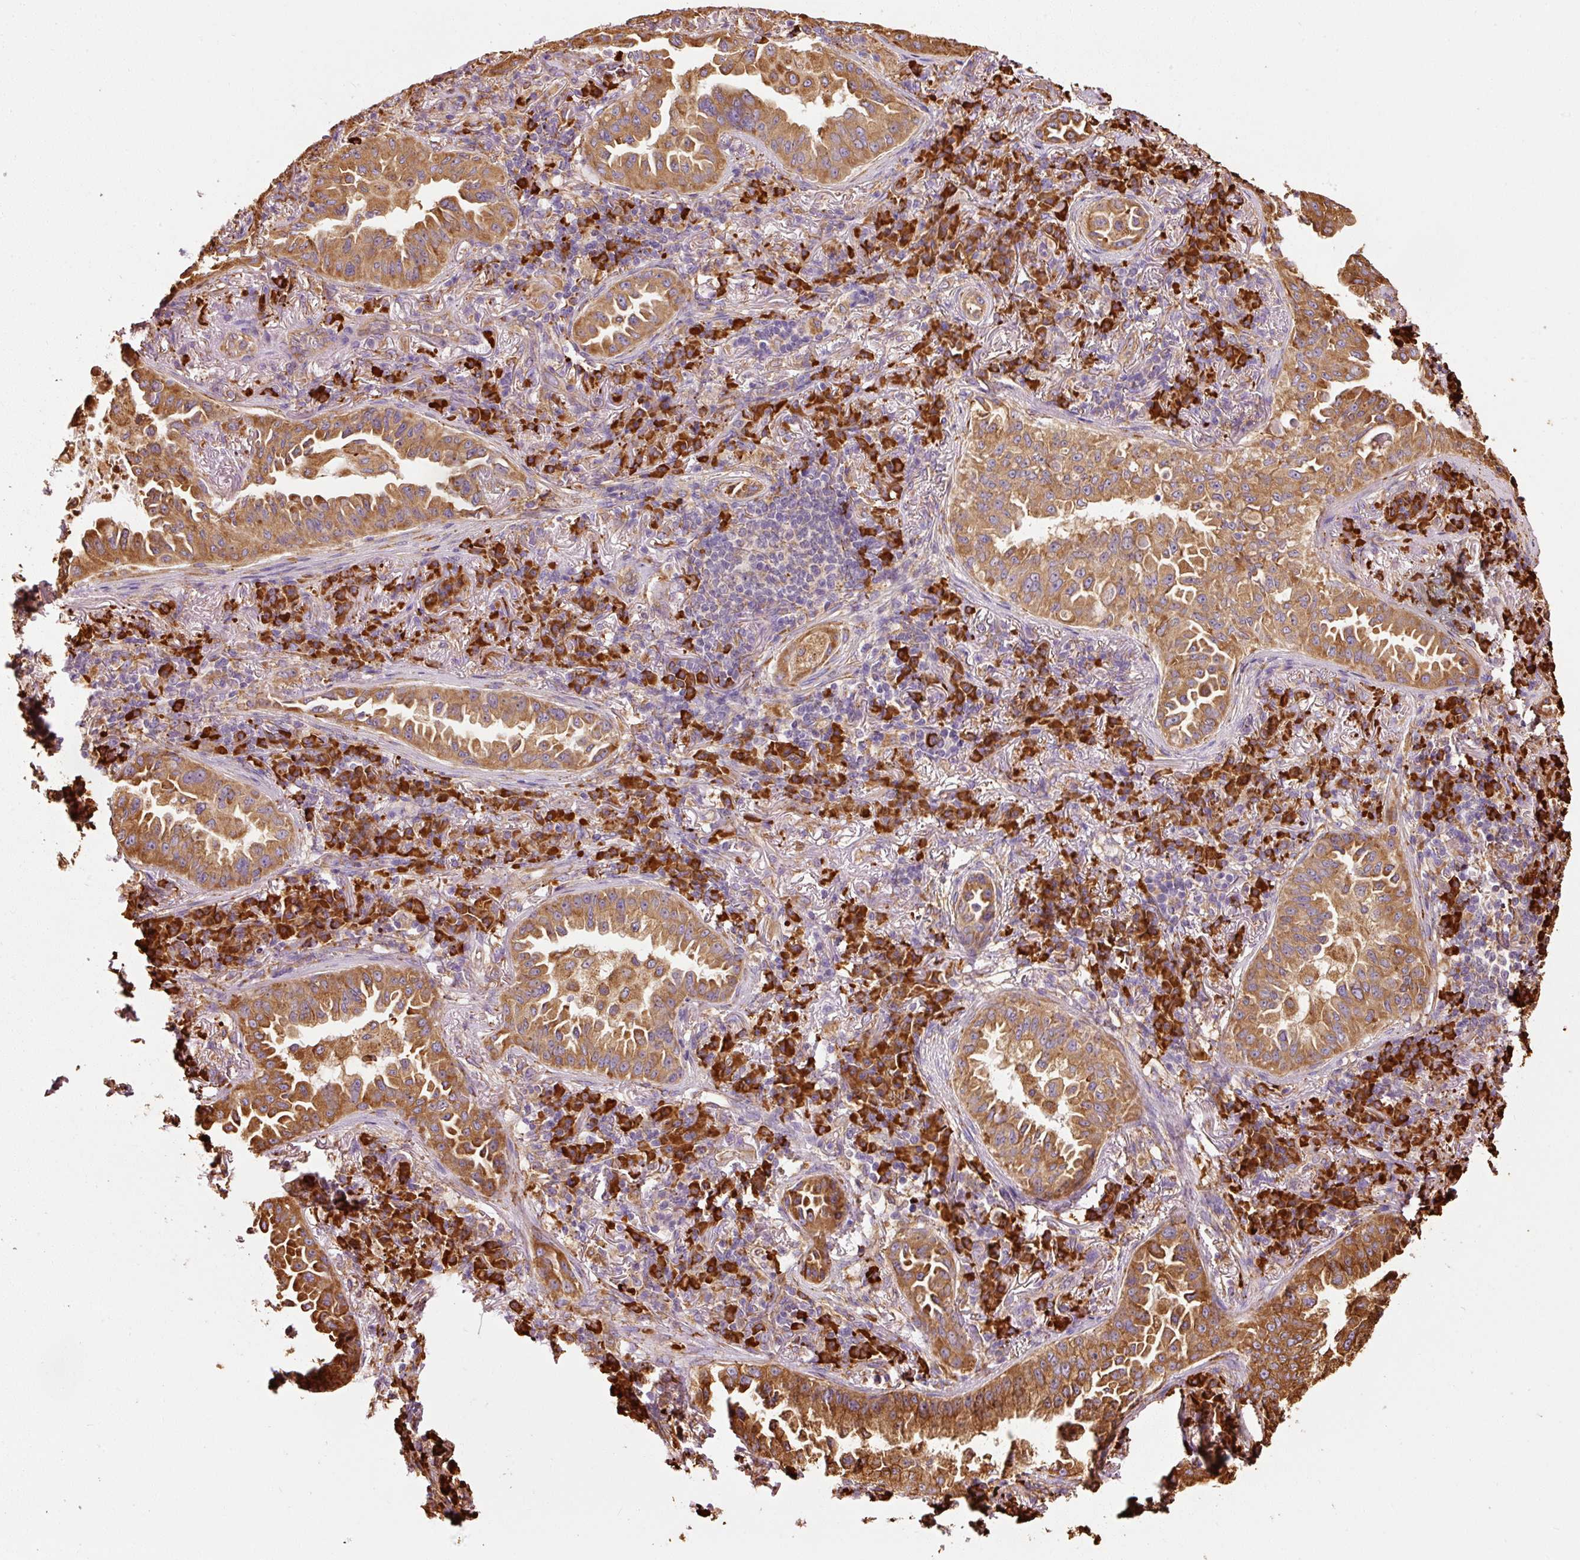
{"staining": {"intensity": "moderate", "quantity": ">75%", "location": "cytoplasmic/membranous"}, "tissue": "lung cancer", "cell_type": "Tumor cells", "image_type": "cancer", "snomed": [{"axis": "morphology", "description": "Adenocarcinoma, NOS"}, {"axis": "topography", "description": "Lung"}], "caption": "Lung cancer (adenocarcinoma) was stained to show a protein in brown. There is medium levels of moderate cytoplasmic/membranous positivity in approximately >75% of tumor cells. (IHC, brightfield microscopy, high magnification).", "gene": "KLC1", "patient": {"sex": "female", "age": 69}}